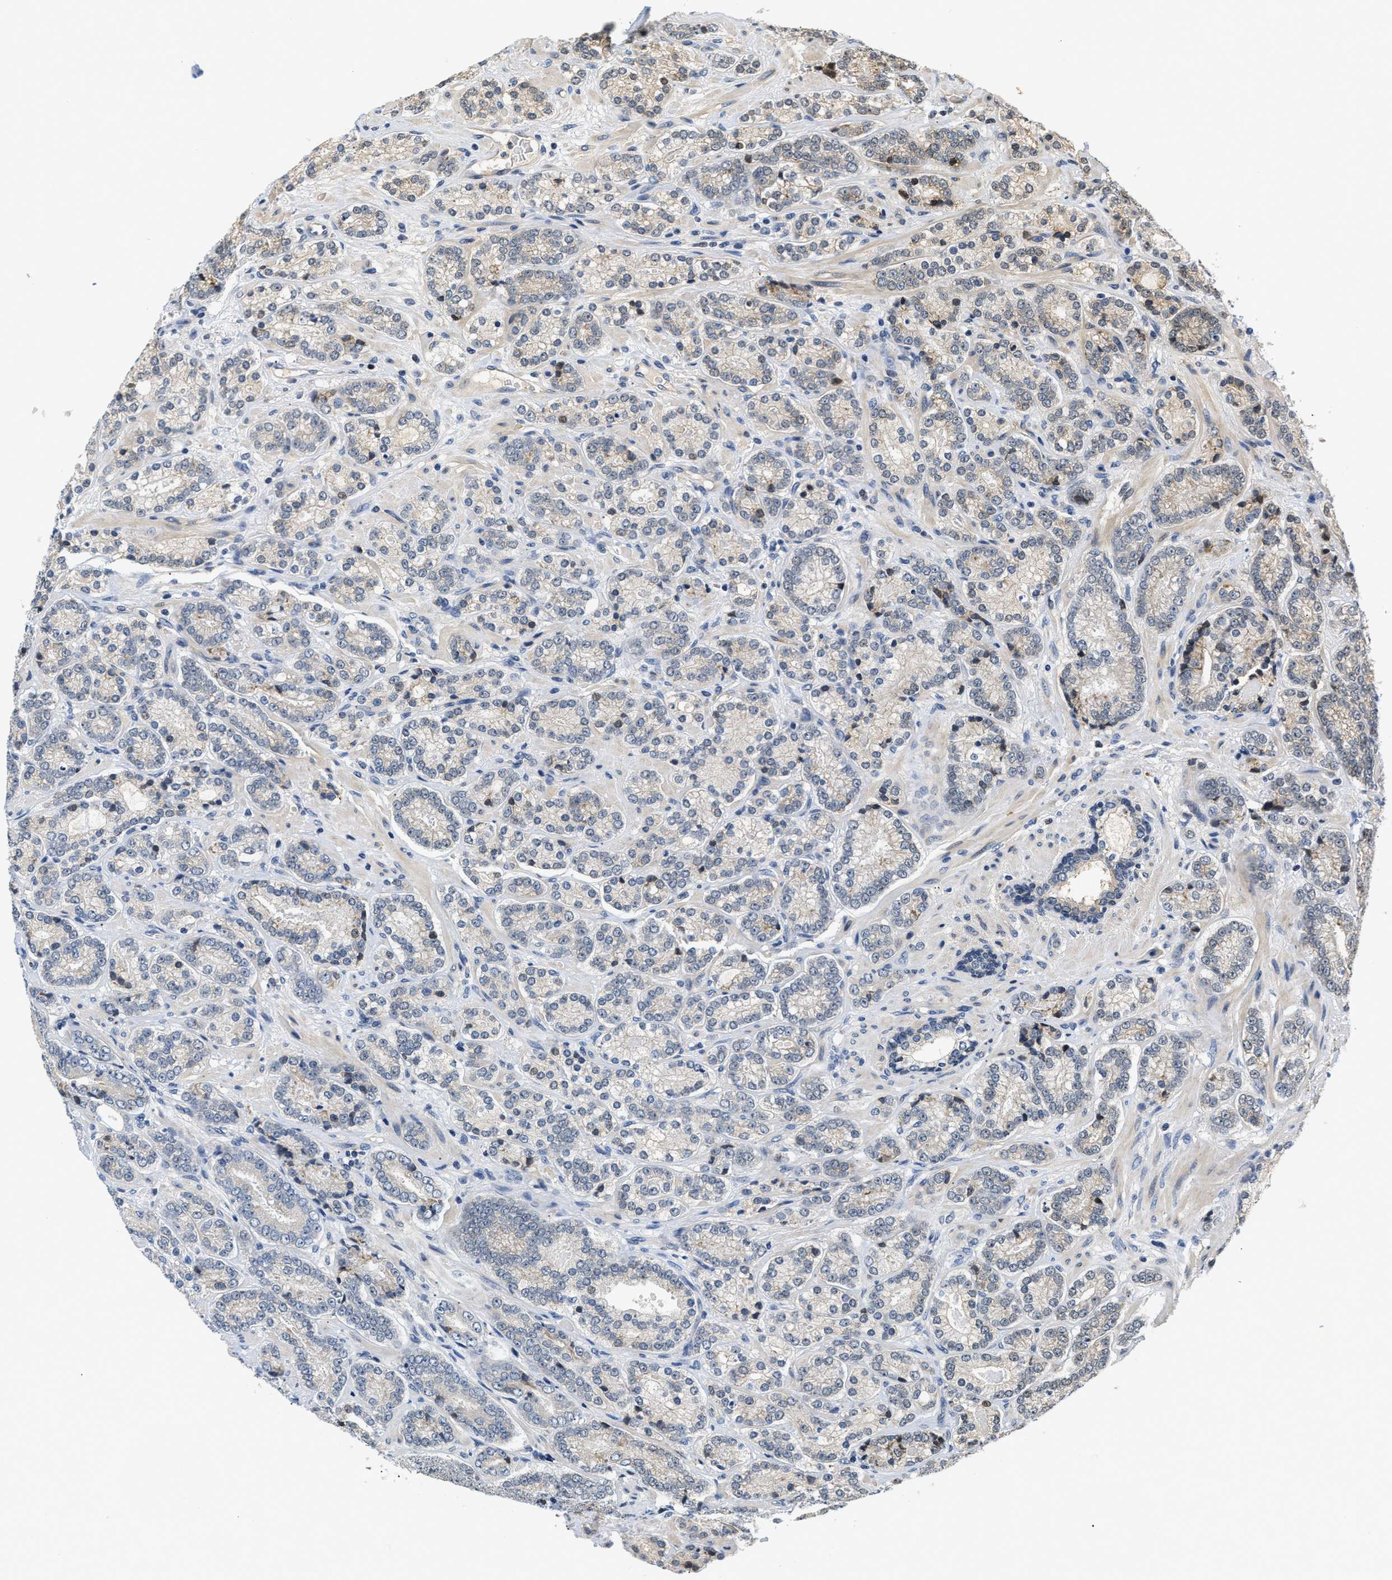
{"staining": {"intensity": "weak", "quantity": "<25%", "location": "cytoplasmic/membranous"}, "tissue": "prostate cancer", "cell_type": "Tumor cells", "image_type": "cancer", "snomed": [{"axis": "morphology", "description": "Adenocarcinoma, High grade"}, {"axis": "topography", "description": "Prostate"}], "caption": "DAB immunohistochemical staining of human prostate high-grade adenocarcinoma demonstrates no significant staining in tumor cells. Brightfield microscopy of immunohistochemistry (IHC) stained with DAB (3,3'-diaminobenzidine) (brown) and hematoxylin (blue), captured at high magnification.", "gene": "TNIP2", "patient": {"sex": "male", "age": 61}}